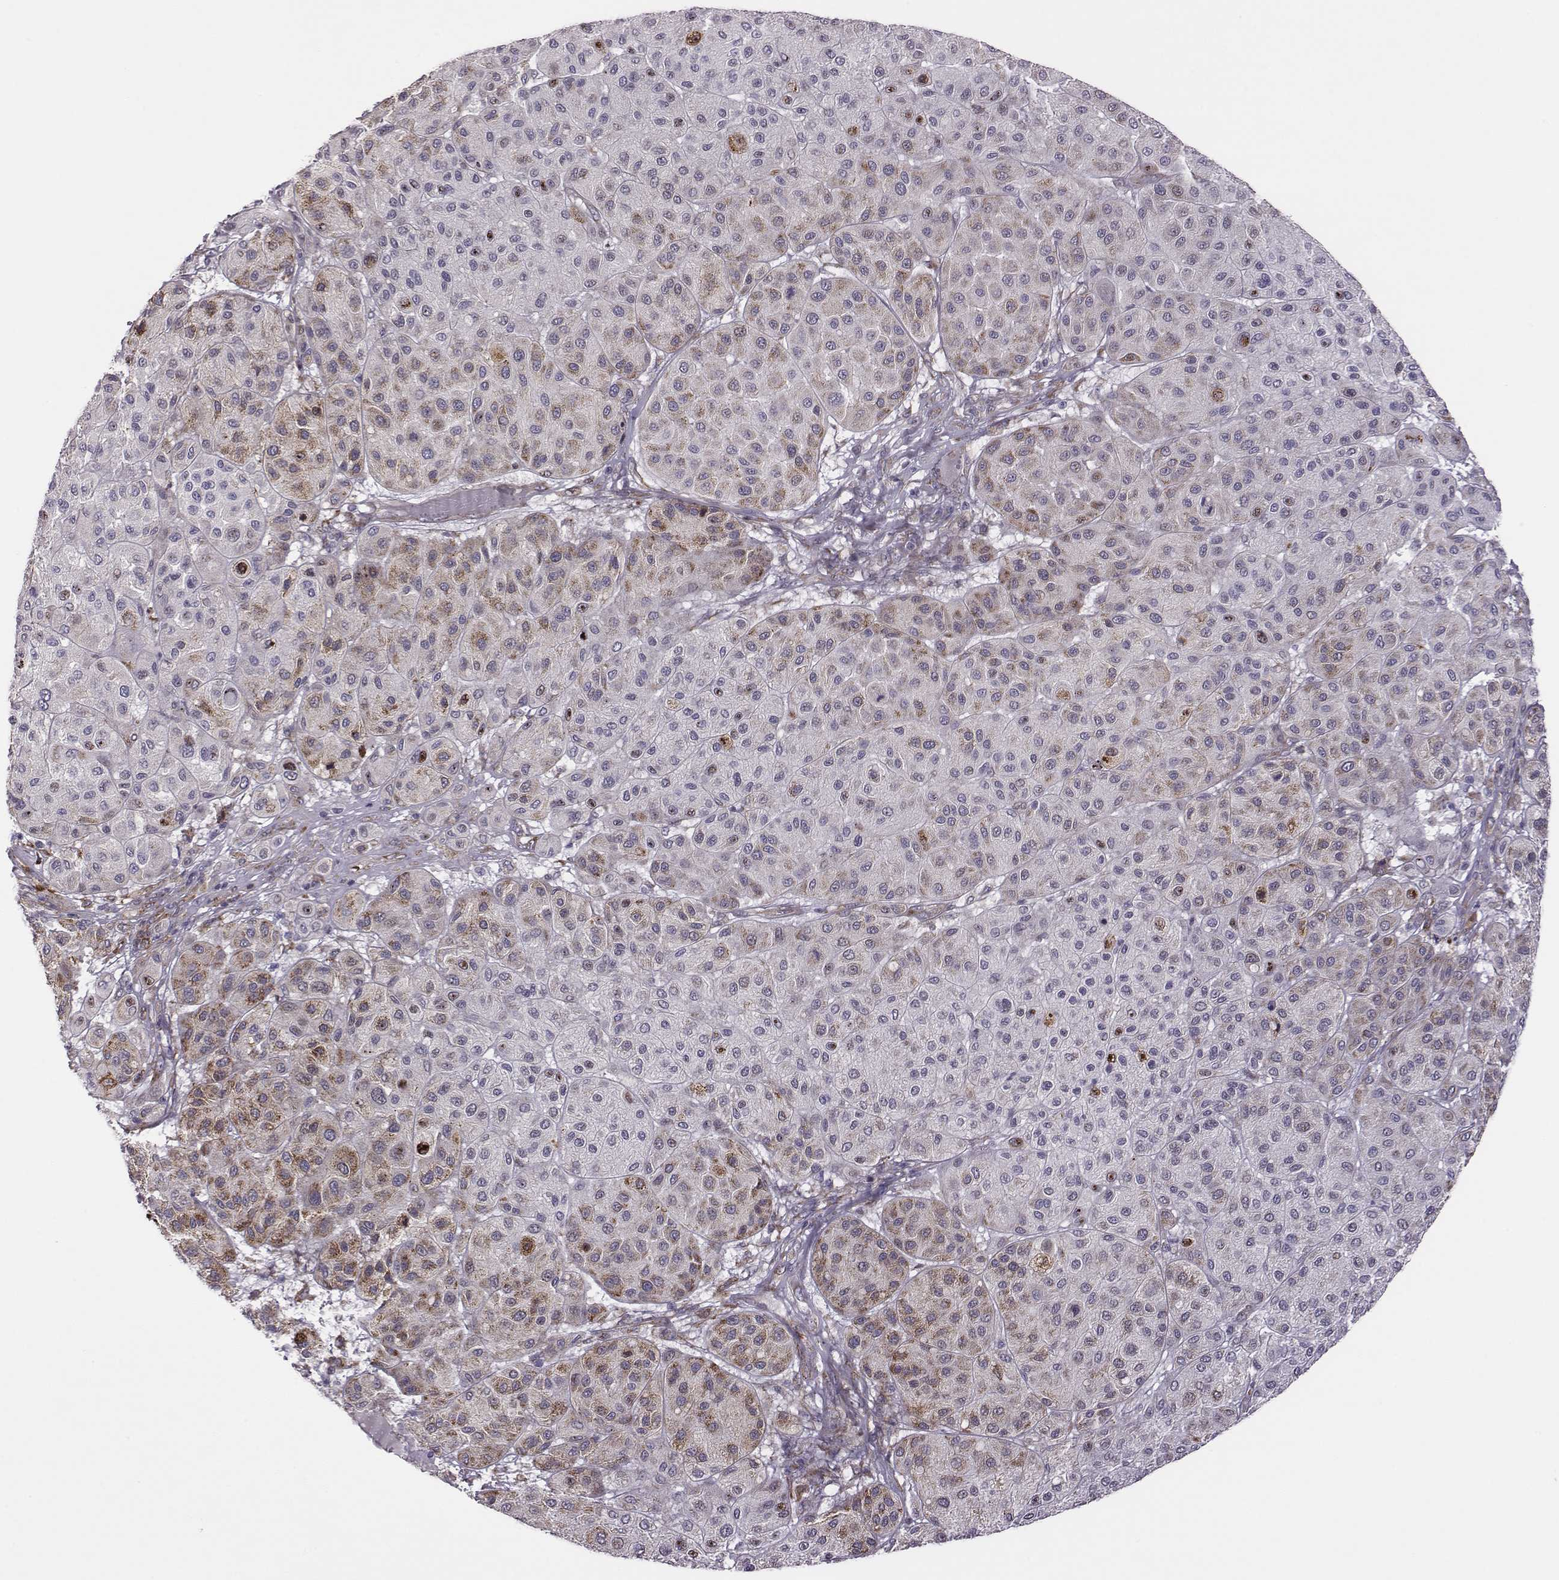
{"staining": {"intensity": "moderate", "quantity": "<25%", "location": "cytoplasmic/membranous"}, "tissue": "melanoma", "cell_type": "Tumor cells", "image_type": "cancer", "snomed": [{"axis": "morphology", "description": "Malignant melanoma, Metastatic site"}, {"axis": "topography", "description": "Smooth muscle"}], "caption": "Human malignant melanoma (metastatic site) stained for a protein (brown) reveals moderate cytoplasmic/membranous positive staining in about <25% of tumor cells.", "gene": "SELENOI", "patient": {"sex": "male", "age": 41}}